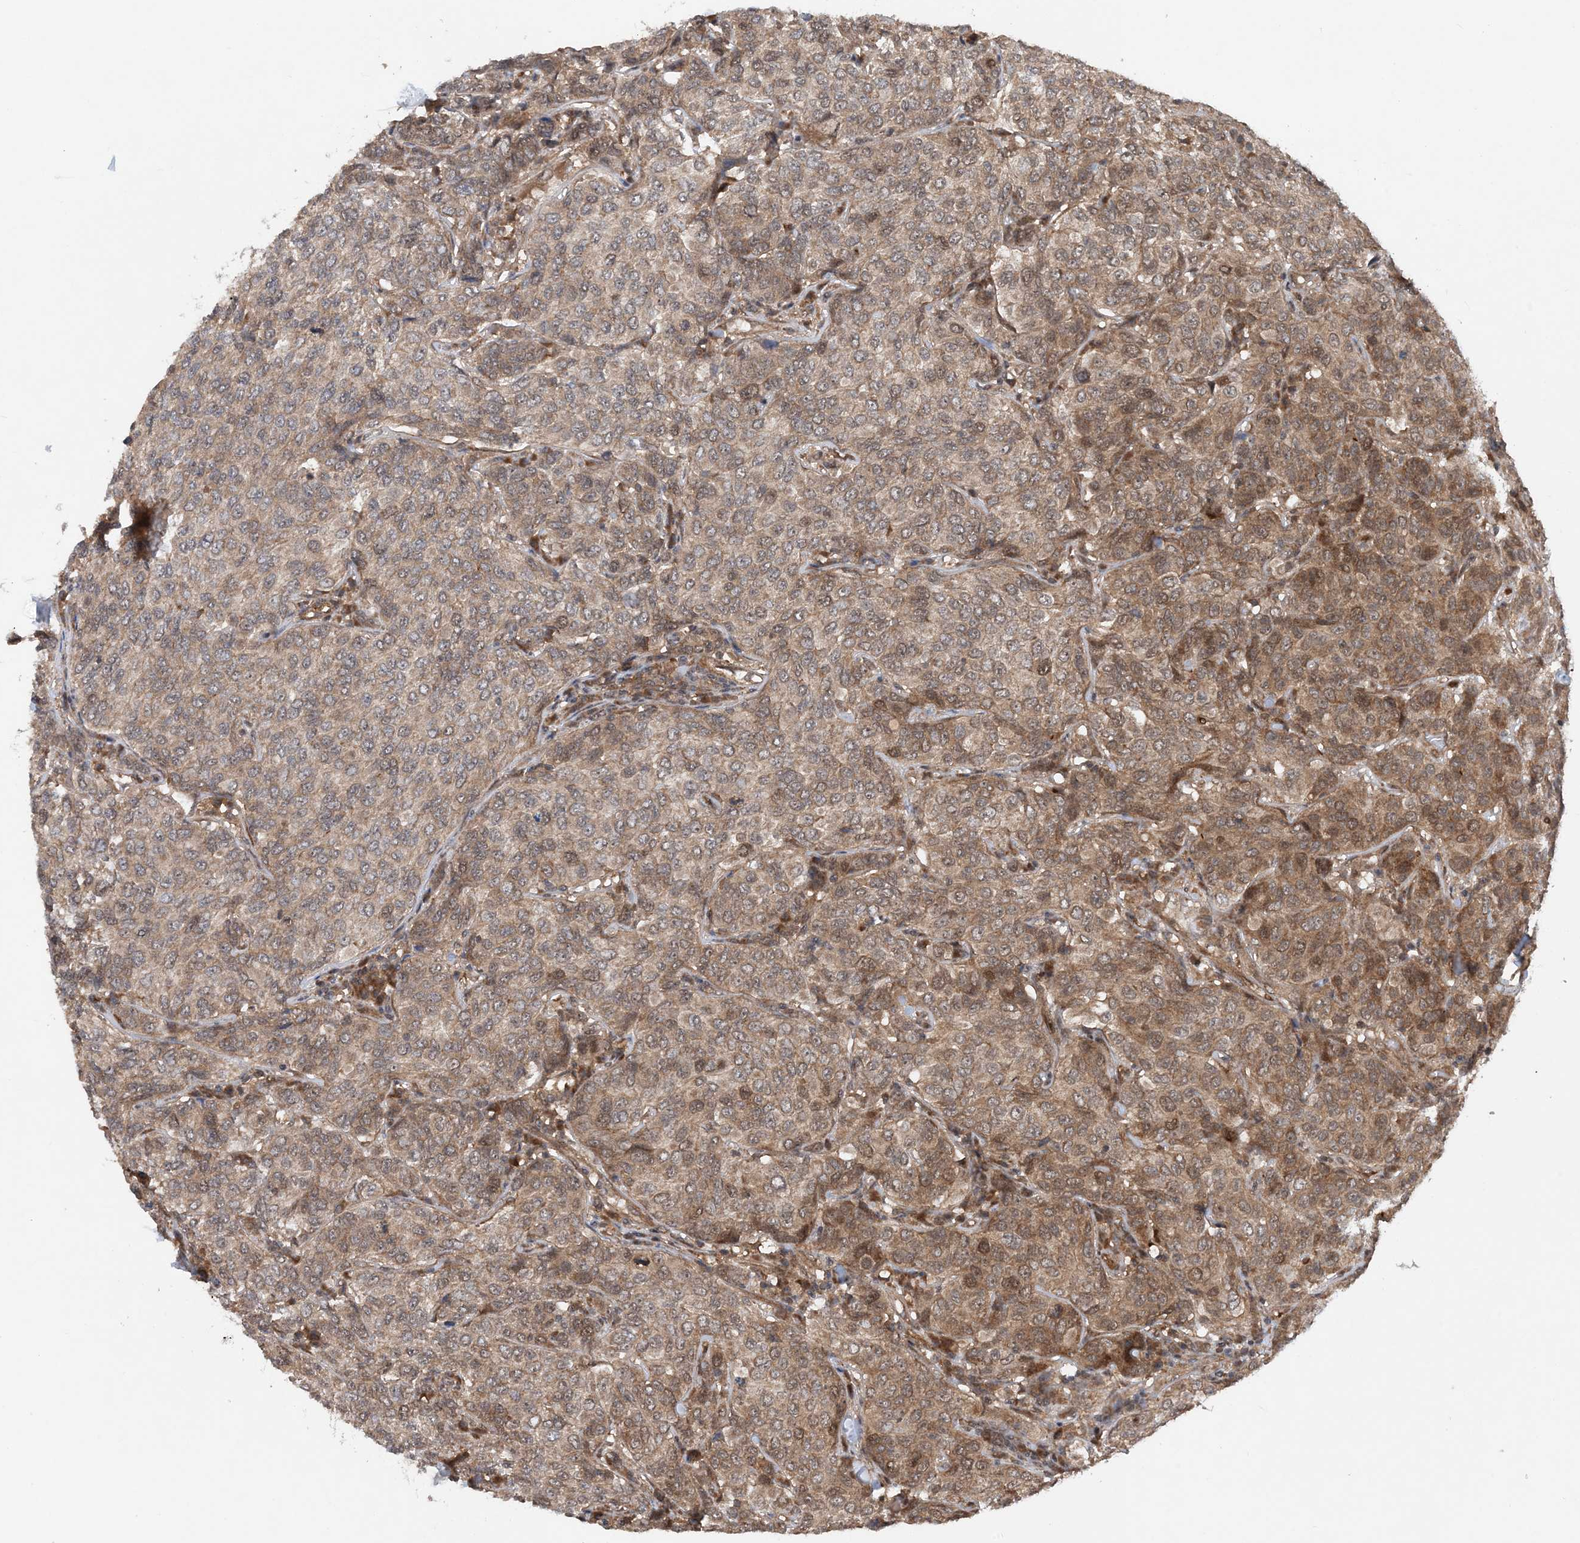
{"staining": {"intensity": "weak", "quantity": ">75%", "location": "cytoplasmic/membranous"}, "tissue": "breast cancer", "cell_type": "Tumor cells", "image_type": "cancer", "snomed": [{"axis": "morphology", "description": "Duct carcinoma"}, {"axis": "topography", "description": "Breast"}], "caption": "There is low levels of weak cytoplasmic/membranous expression in tumor cells of intraductal carcinoma (breast), as demonstrated by immunohistochemical staining (brown color).", "gene": "HEMK1", "patient": {"sex": "female", "age": 55}}